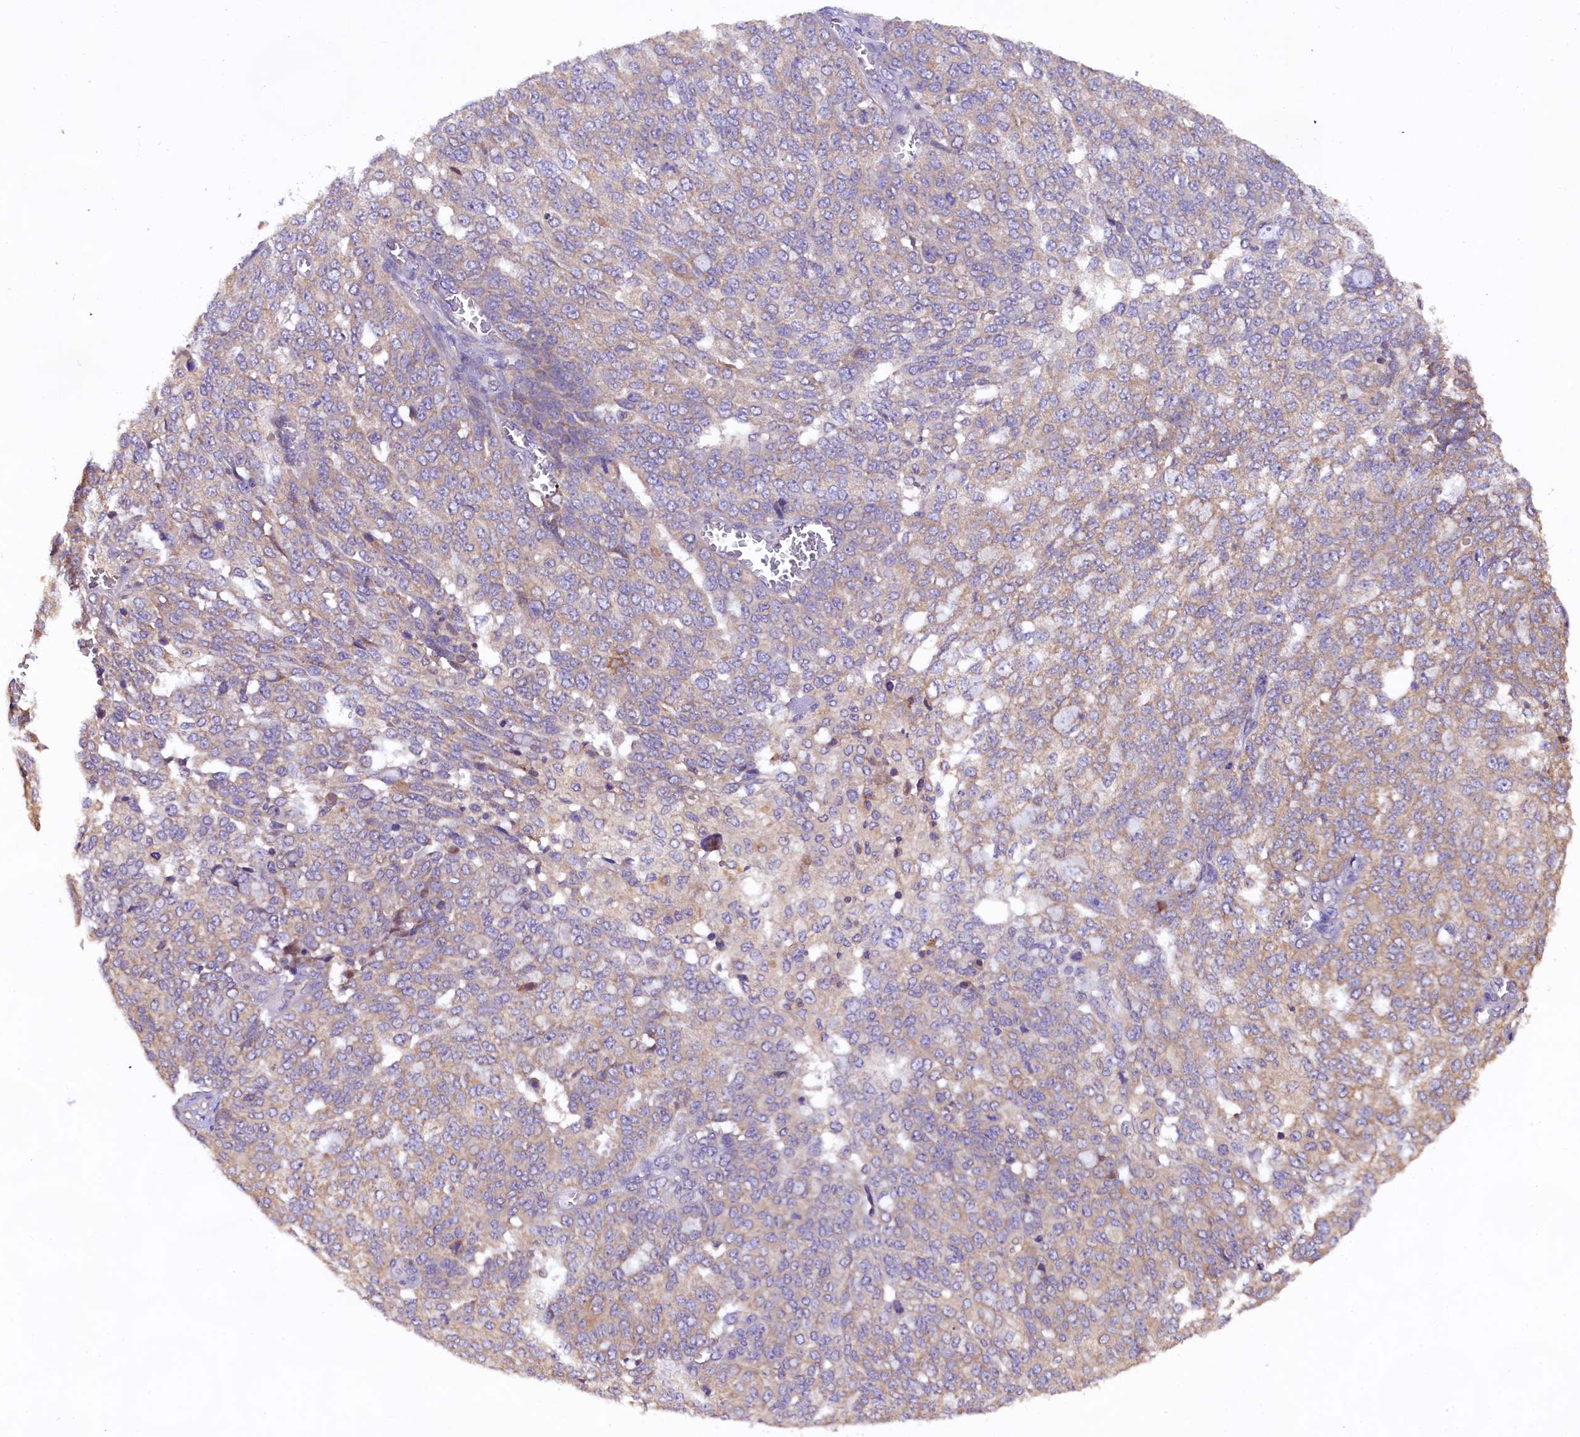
{"staining": {"intensity": "moderate", "quantity": "<25%", "location": "cytoplasmic/membranous"}, "tissue": "ovarian cancer", "cell_type": "Tumor cells", "image_type": "cancer", "snomed": [{"axis": "morphology", "description": "Cystadenocarcinoma, serous, NOS"}, {"axis": "topography", "description": "Soft tissue"}, {"axis": "topography", "description": "Ovary"}], "caption": "Immunohistochemical staining of ovarian cancer displays low levels of moderate cytoplasmic/membranous protein positivity in approximately <25% of tumor cells.", "gene": "ENKD1", "patient": {"sex": "female", "age": 57}}